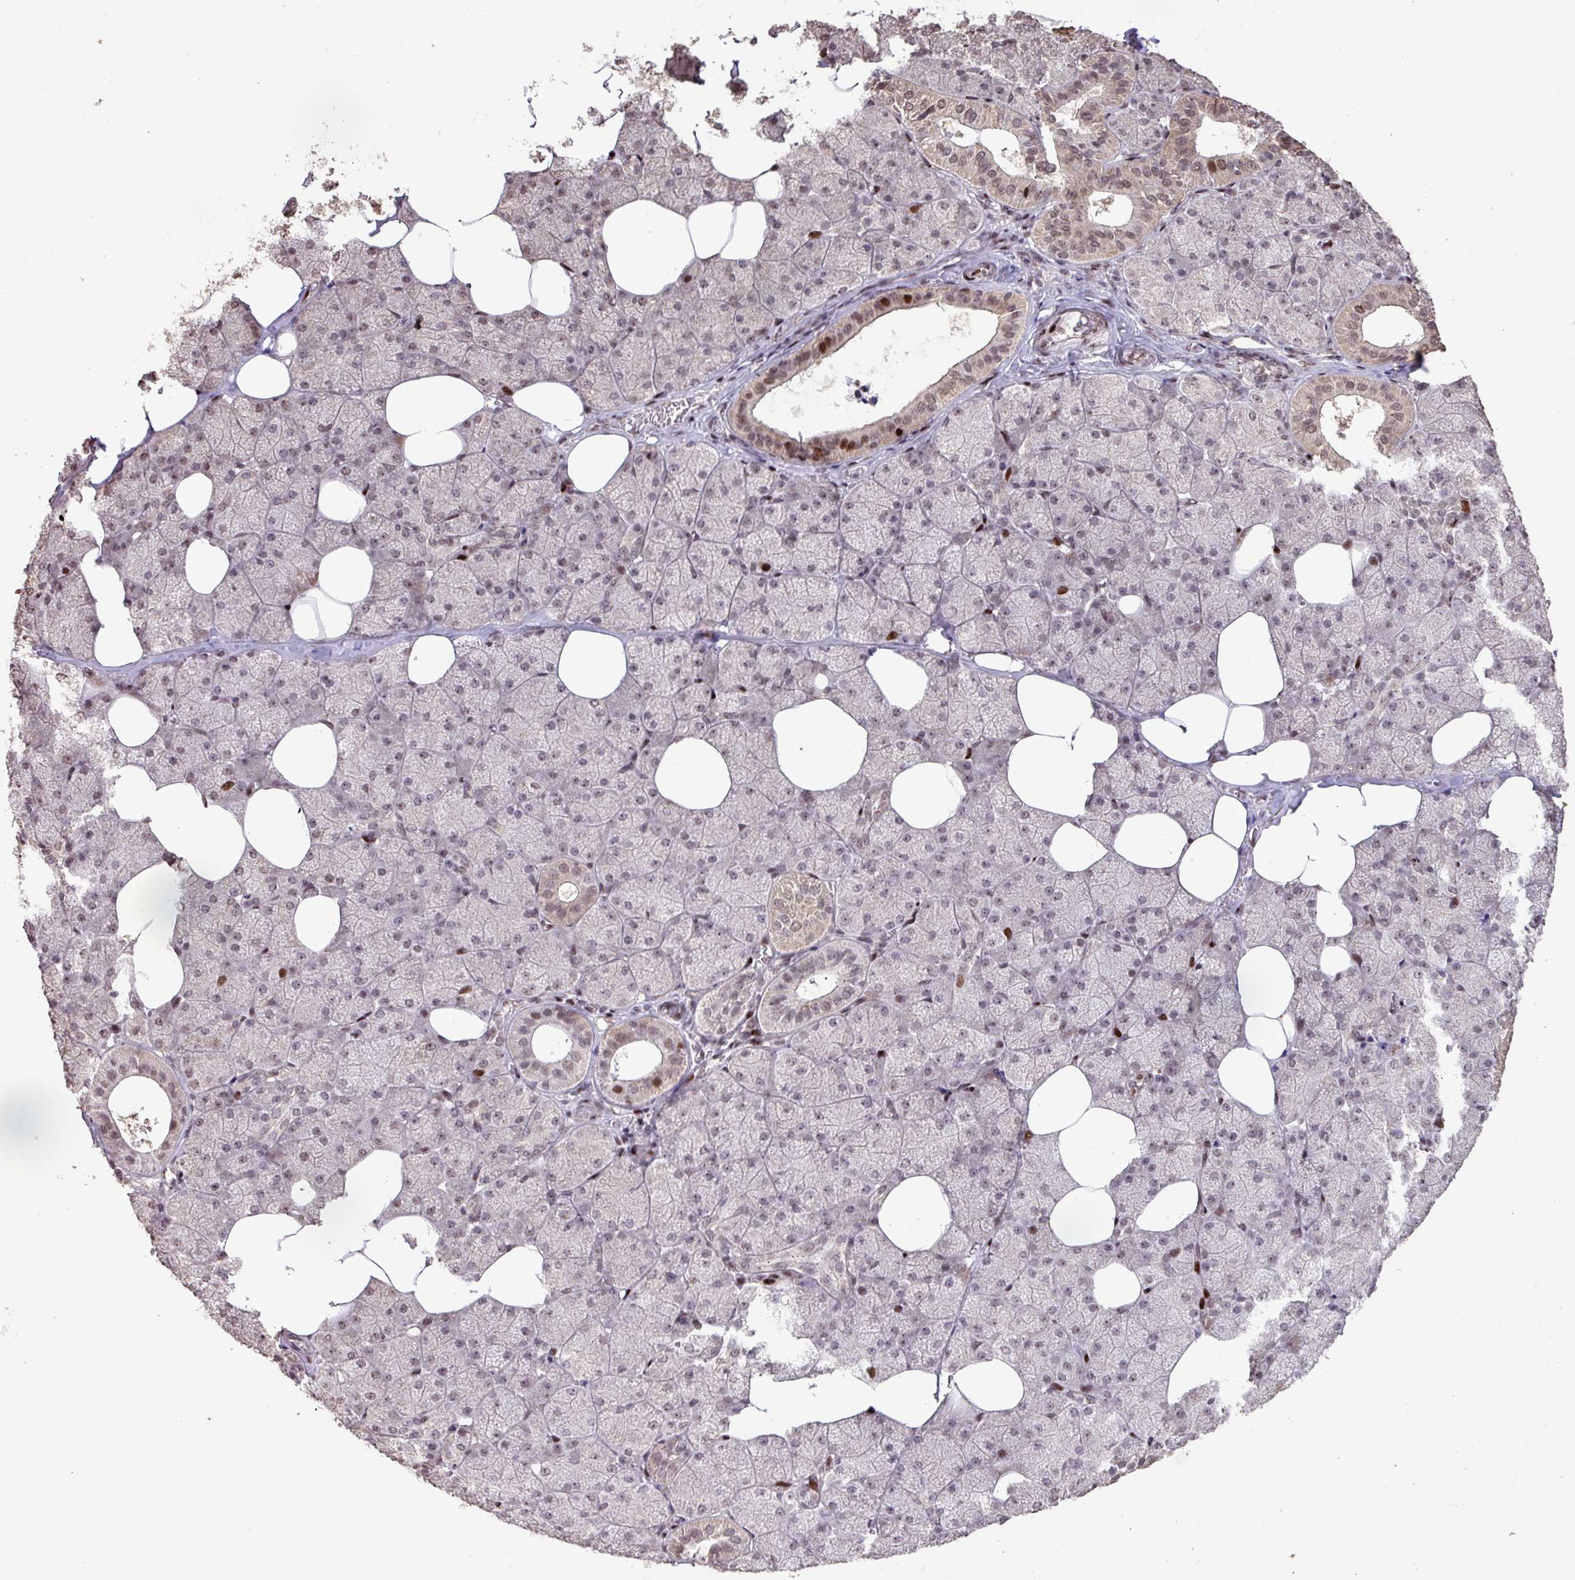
{"staining": {"intensity": "moderate", "quantity": "25%-75%", "location": "cytoplasmic/membranous,nuclear"}, "tissue": "salivary gland", "cell_type": "Glandular cells", "image_type": "normal", "snomed": [{"axis": "morphology", "description": "Normal tissue, NOS"}, {"axis": "topography", "description": "Salivary gland"}, {"axis": "topography", "description": "Peripheral nerve tissue"}], "caption": "Brown immunohistochemical staining in benign human salivary gland displays moderate cytoplasmic/membranous,nuclear staining in approximately 25%-75% of glandular cells.", "gene": "ZNF709", "patient": {"sex": "male", "age": 38}}